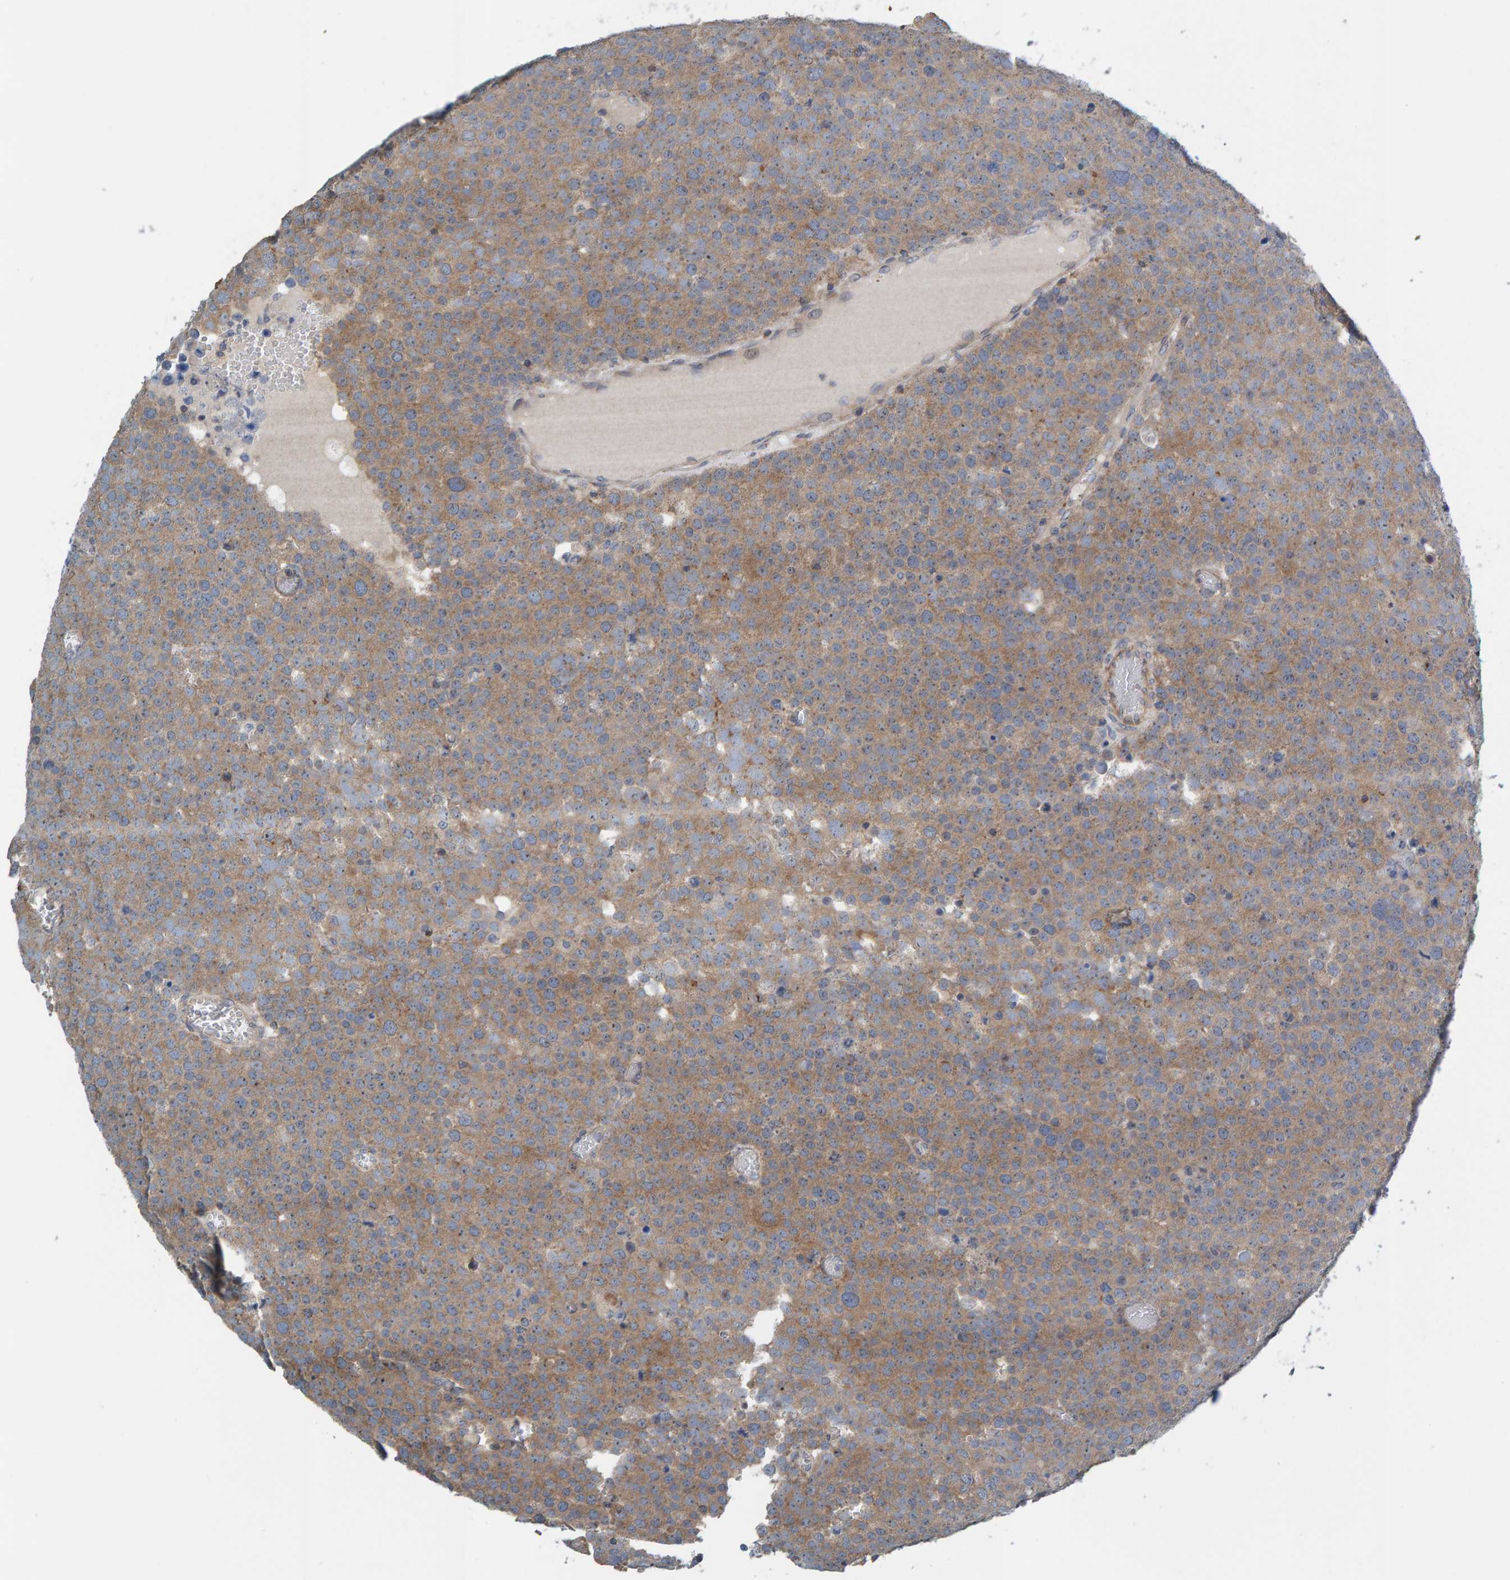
{"staining": {"intensity": "weak", "quantity": ">75%", "location": "cytoplasmic/membranous"}, "tissue": "testis cancer", "cell_type": "Tumor cells", "image_type": "cancer", "snomed": [{"axis": "morphology", "description": "Seminoma, NOS"}, {"axis": "topography", "description": "Testis"}], "caption": "DAB immunohistochemical staining of testis cancer displays weak cytoplasmic/membranous protein expression in approximately >75% of tumor cells.", "gene": "CCM2", "patient": {"sex": "male", "age": 71}}